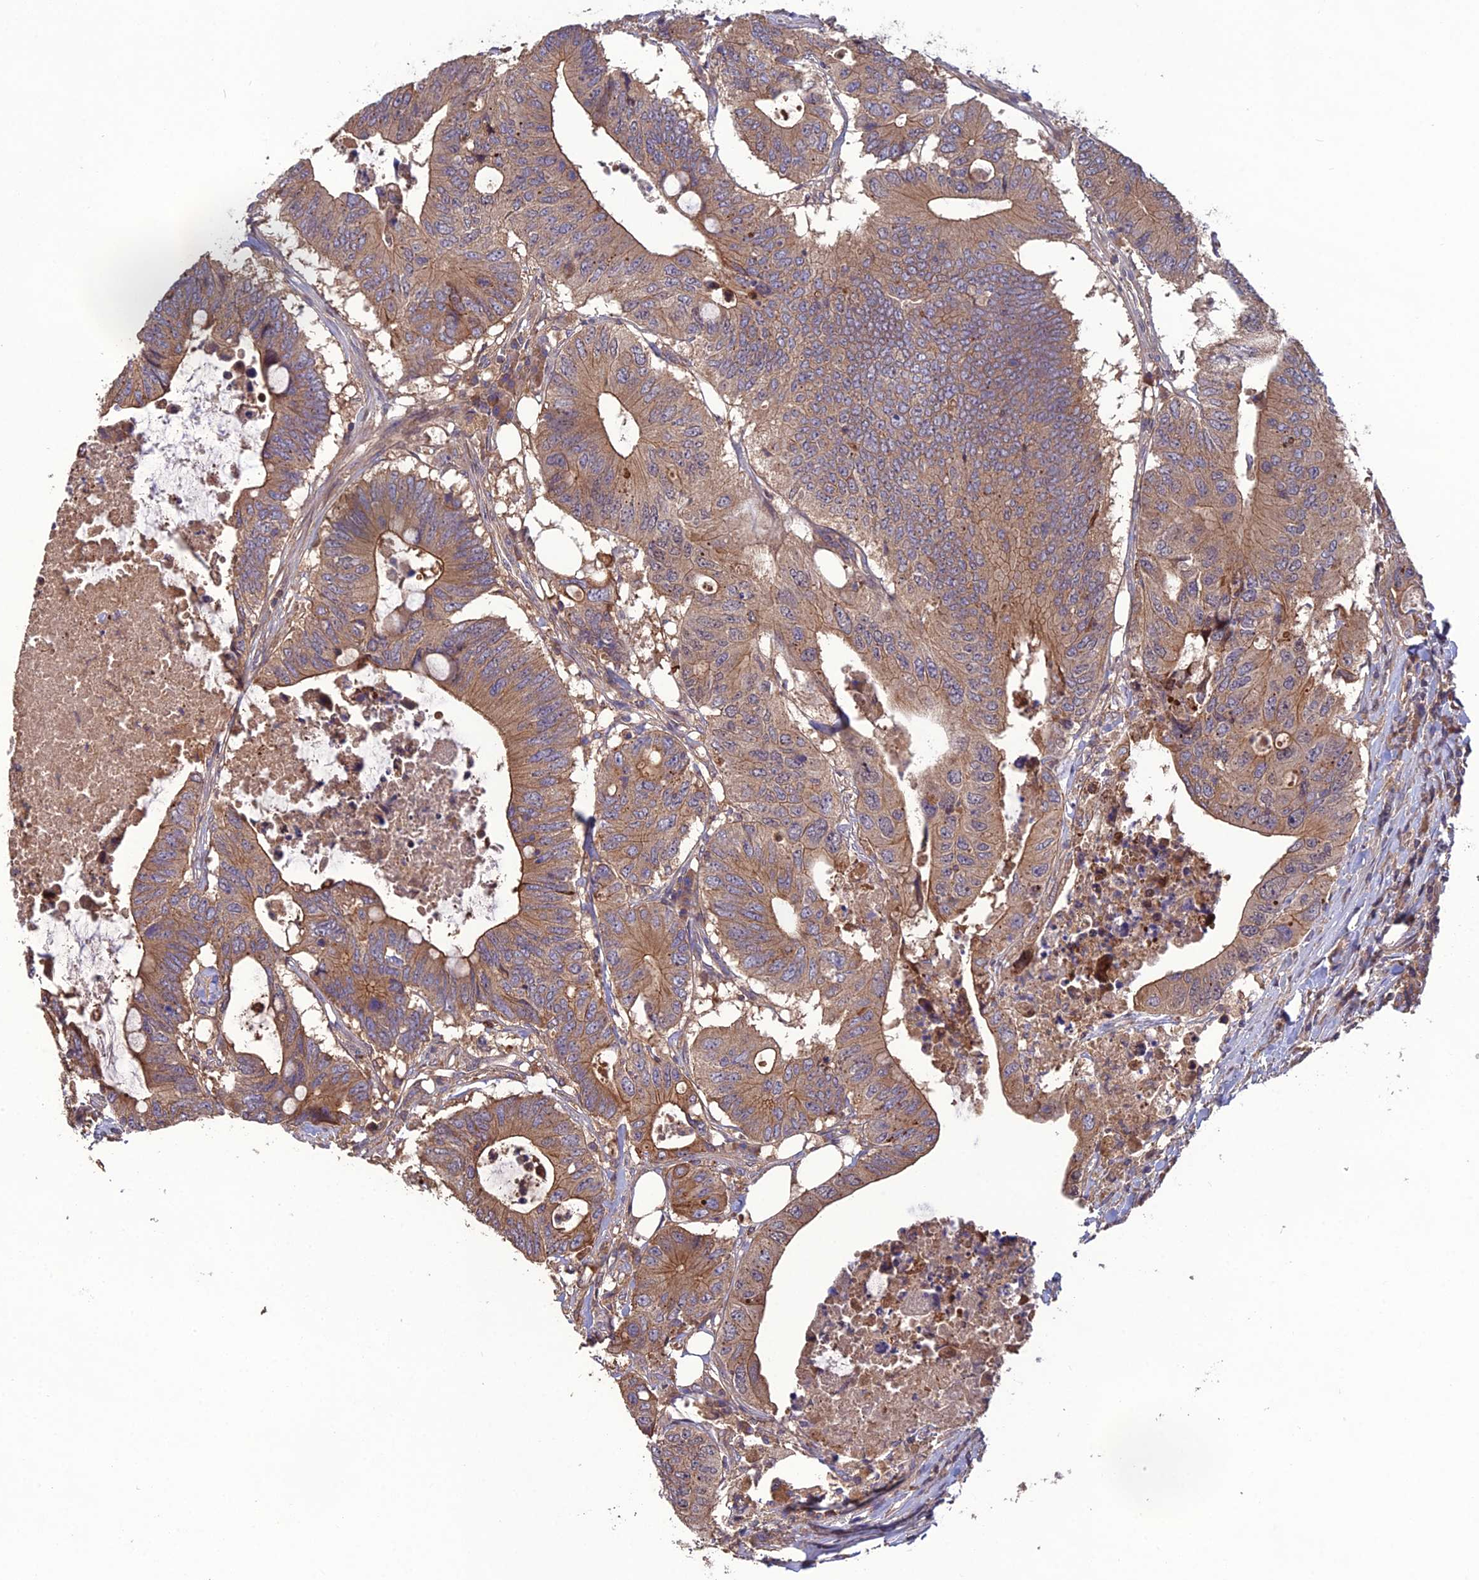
{"staining": {"intensity": "moderate", "quantity": ">75%", "location": "cytoplasmic/membranous"}, "tissue": "colorectal cancer", "cell_type": "Tumor cells", "image_type": "cancer", "snomed": [{"axis": "morphology", "description": "Adenocarcinoma, NOS"}, {"axis": "topography", "description": "Colon"}], "caption": "Human colorectal adenocarcinoma stained with a protein marker demonstrates moderate staining in tumor cells.", "gene": "GALR2", "patient": {"sex": "male", "age": 71}}